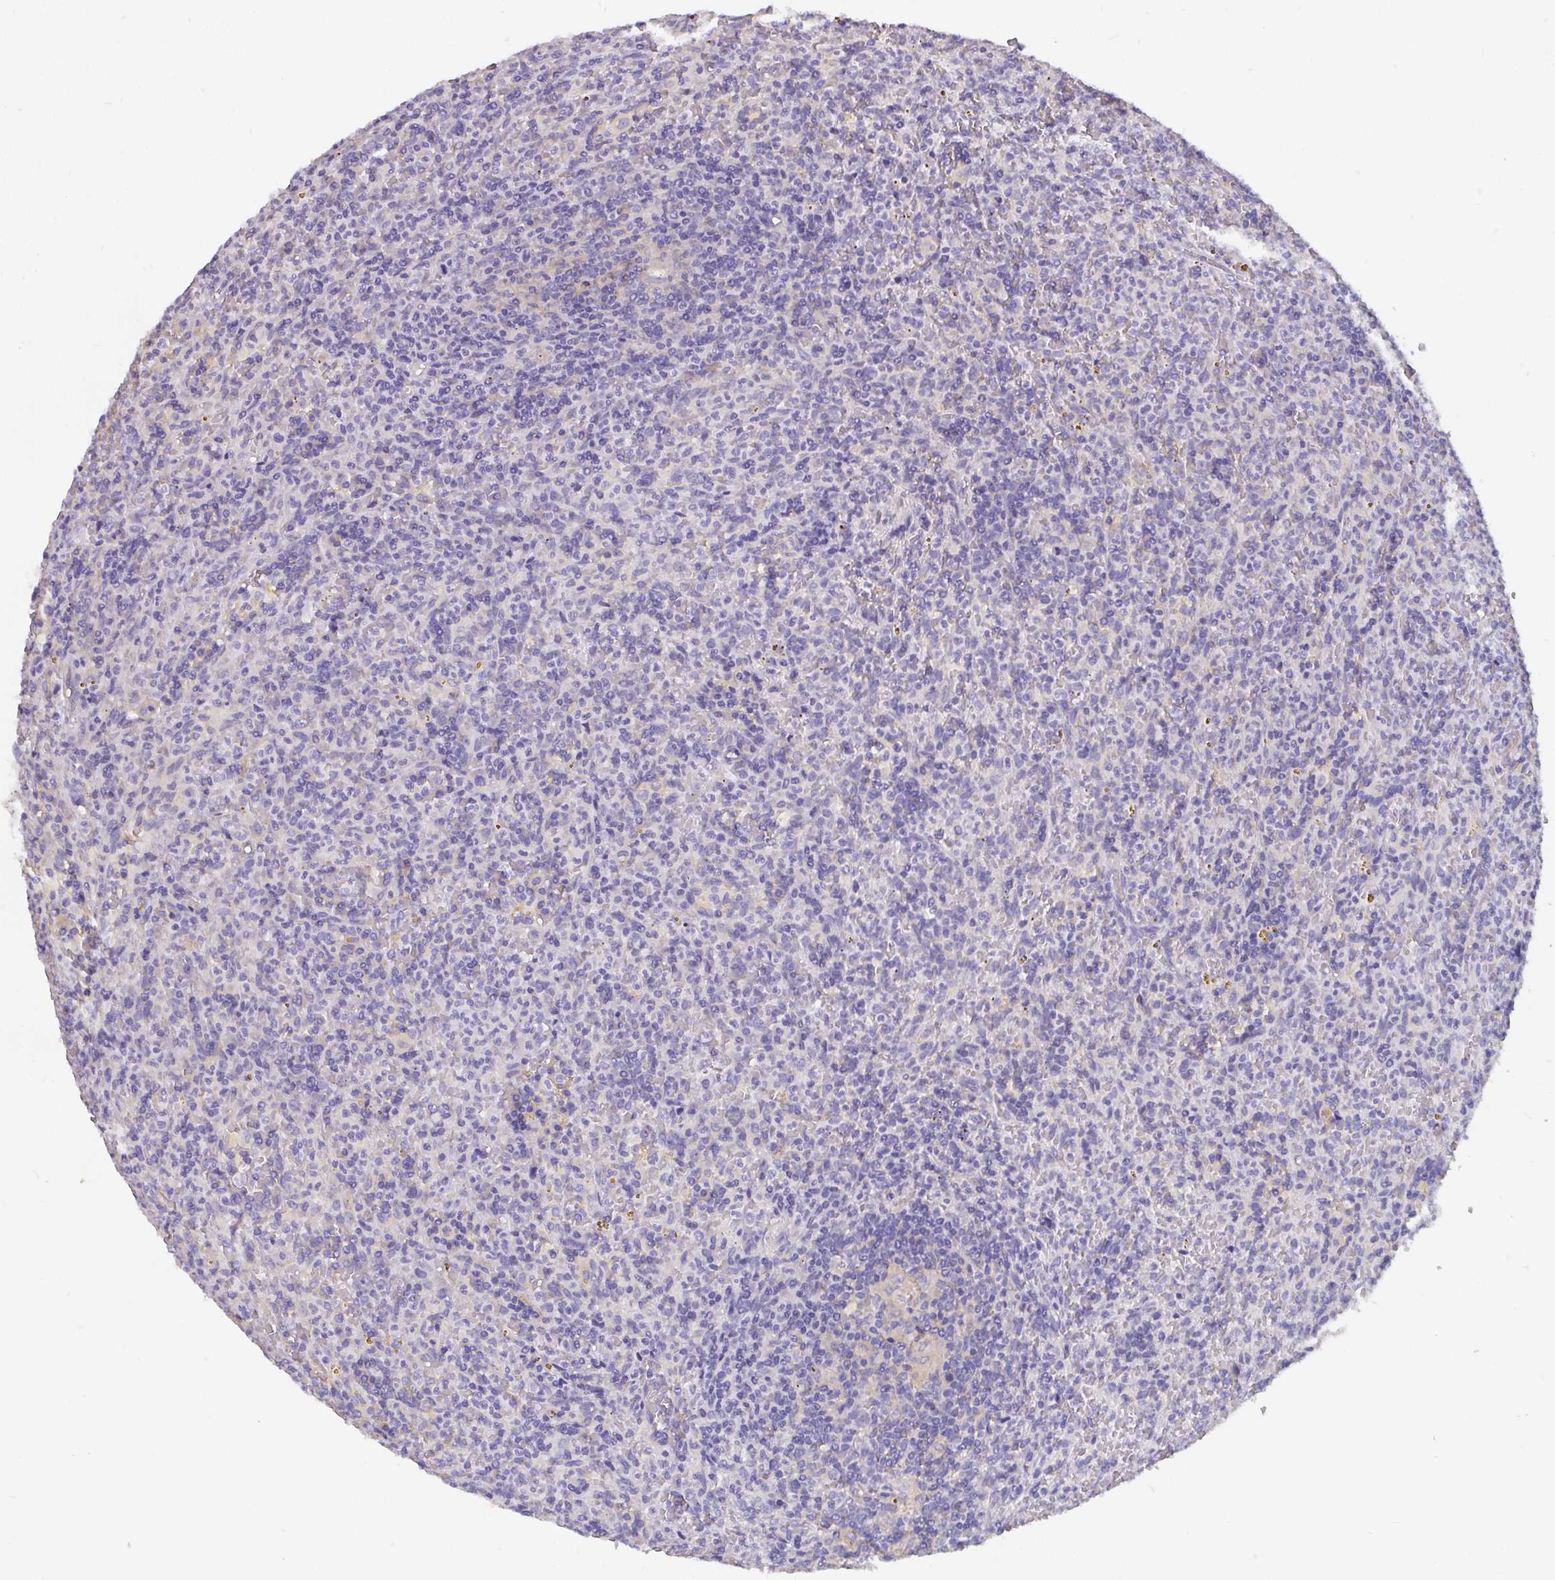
{"staining": {"intensity": "negative", "quantity": "none", "location": "none"}, "tissue": "lymphoma", "cell_type": "Tumor cells", "image_type": "cancer", "snomed": [{"axis": "morphology", "description": "Malignant lymphoma, non-Hodgkin's type, Low grade"}, {"axis": "topography", "description": "Spleen"}], "caption": "The histopathology image demonstrates no staining of tumor cells in low-grade malignant lymphoma, non-Hodgkin's type.", "gene": "ADAMTS6", "patient": {"sex": "female", "age": 70}}